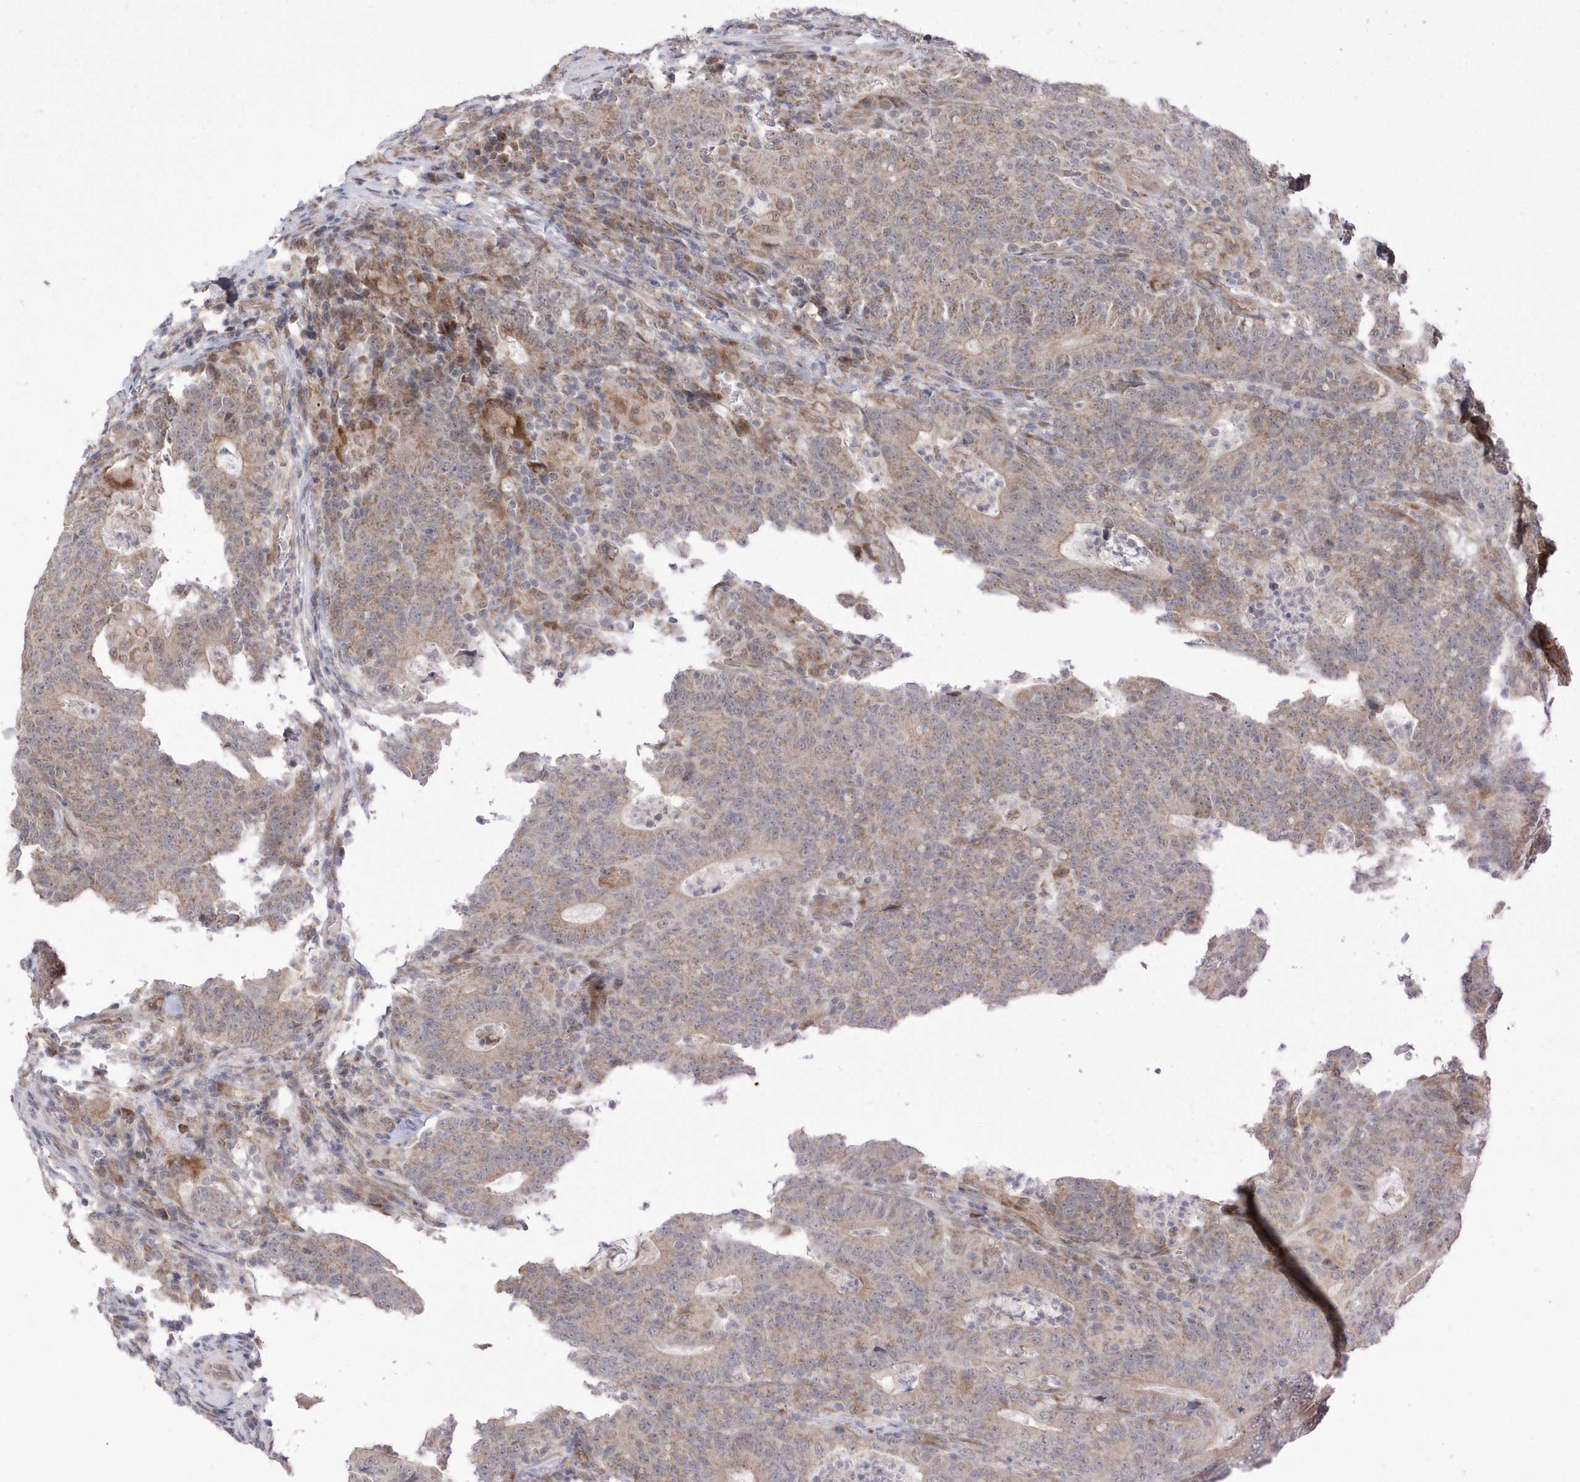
{"staining": {"intensity": "weak", "quantity": "25%-75%", "location": "cytoplasmic/membranous"}, "tissue": "colorectal cancer", "cell_type": "Tumor cells", "image_type": "cancer", "snomed": [{"axis": "morphology", "description": "Normal tissue, NOS"}, {"axis": "morphology", "description": "Adenocarcinoma, NOS"}, {"axis": "topography", "description": "Colon"}], "caption": "IHC histopathology image of neoplastic tissue: colorectal adenocarcinoma stained using IHC displays low levels of weak protein expression localized specifically in the cytoplasmic/membranous of tumor cells, appearing as a cytoplasmic/membranous brown color.", "gene": "DALRD3", "patient": {"sex": "female", "age": 75}}